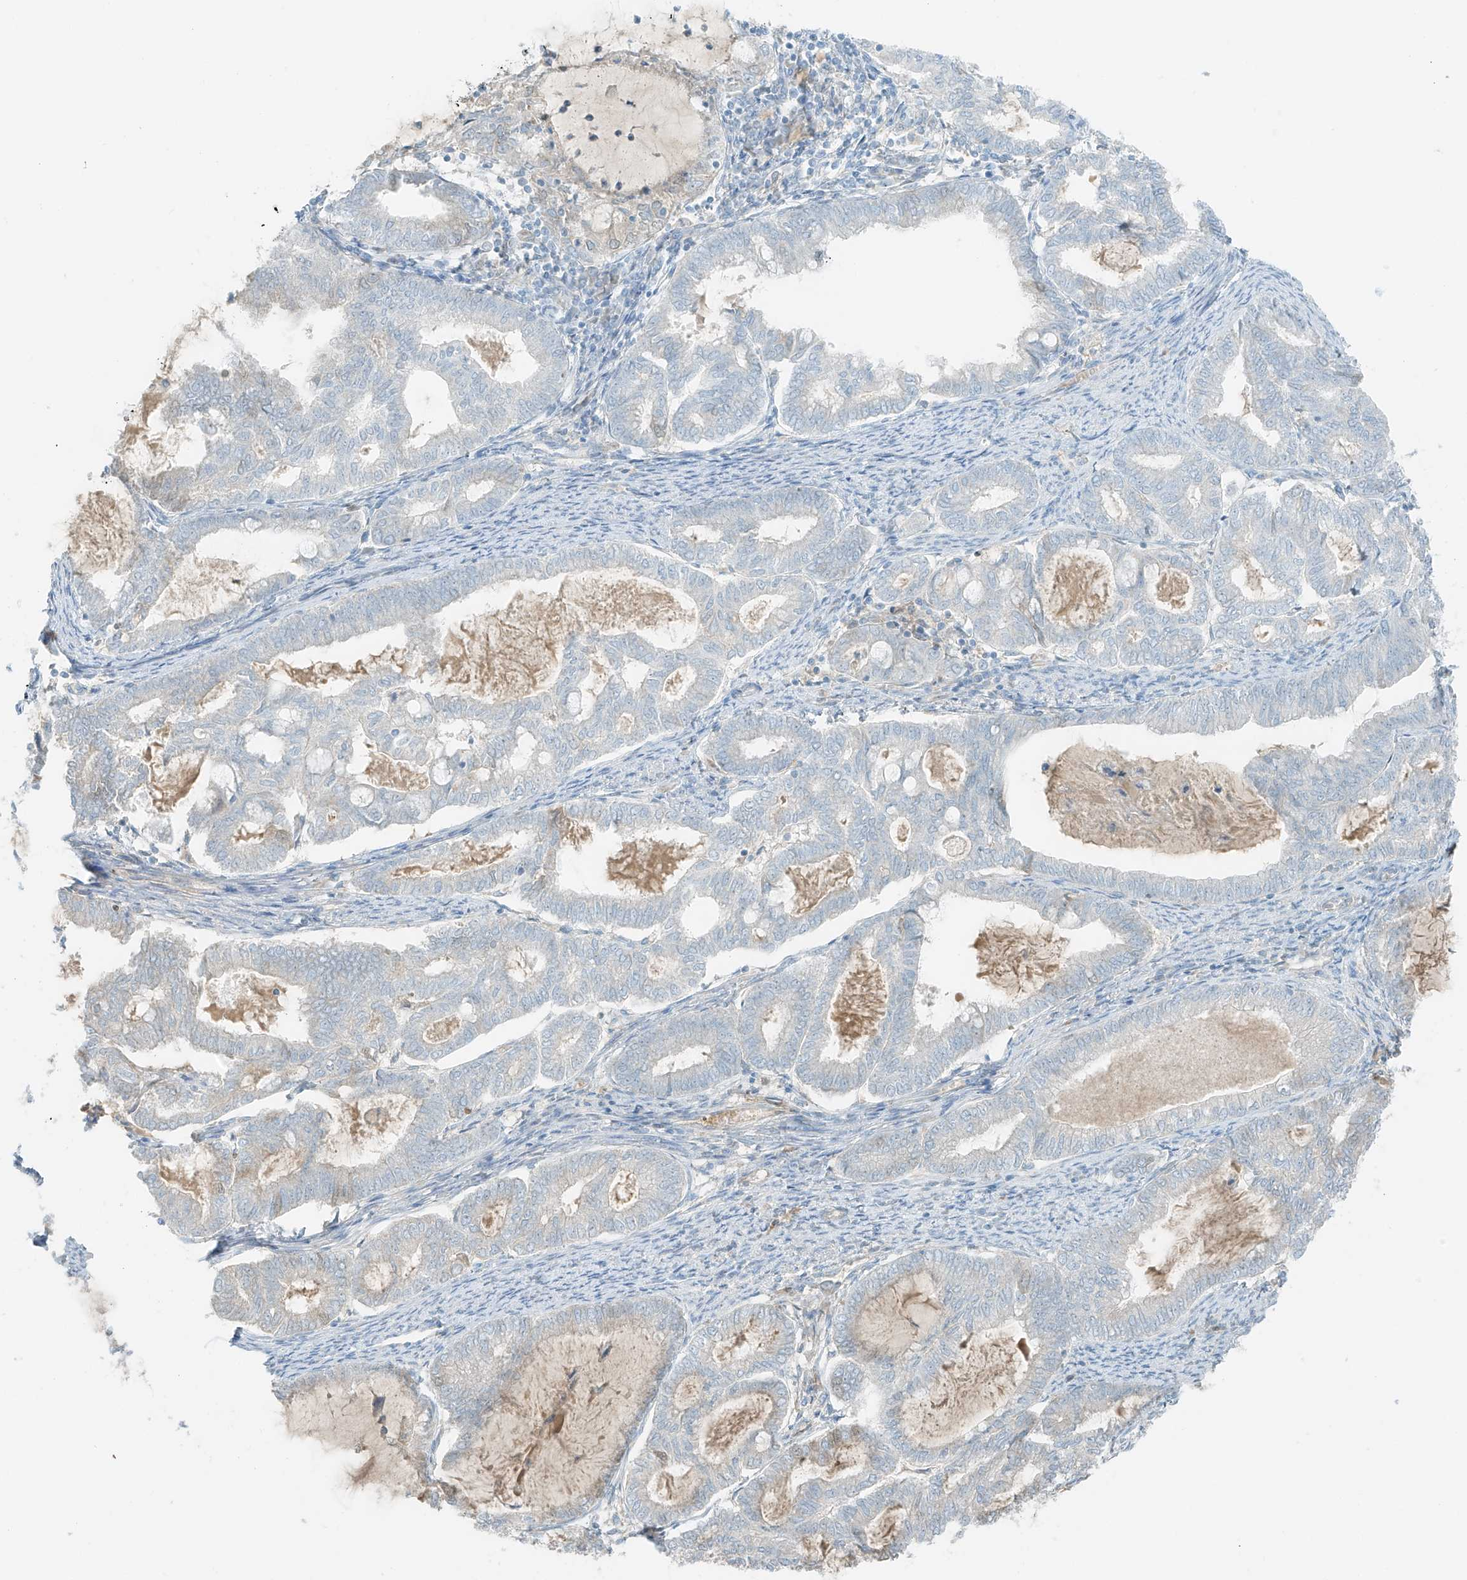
{"staining": {"intensity": "negative", "quantity": "none", "location": "none"}, "tissue": "endometrial cancer", "cell_type": "Tumor cells", "image_type": "cancer", "snomed": [{"axis": "morphology", "description": "Adenocarcinoma, NOS"}, {"axis": "topography", "description": "Endometrium"}], "caption": "Micrograph shows no protein staining in tumor cells of endometrial cancer (adenocarcinoma) tissue.", "gene": "FSTL1", "patient": {"sex": "female", "age": 79}}